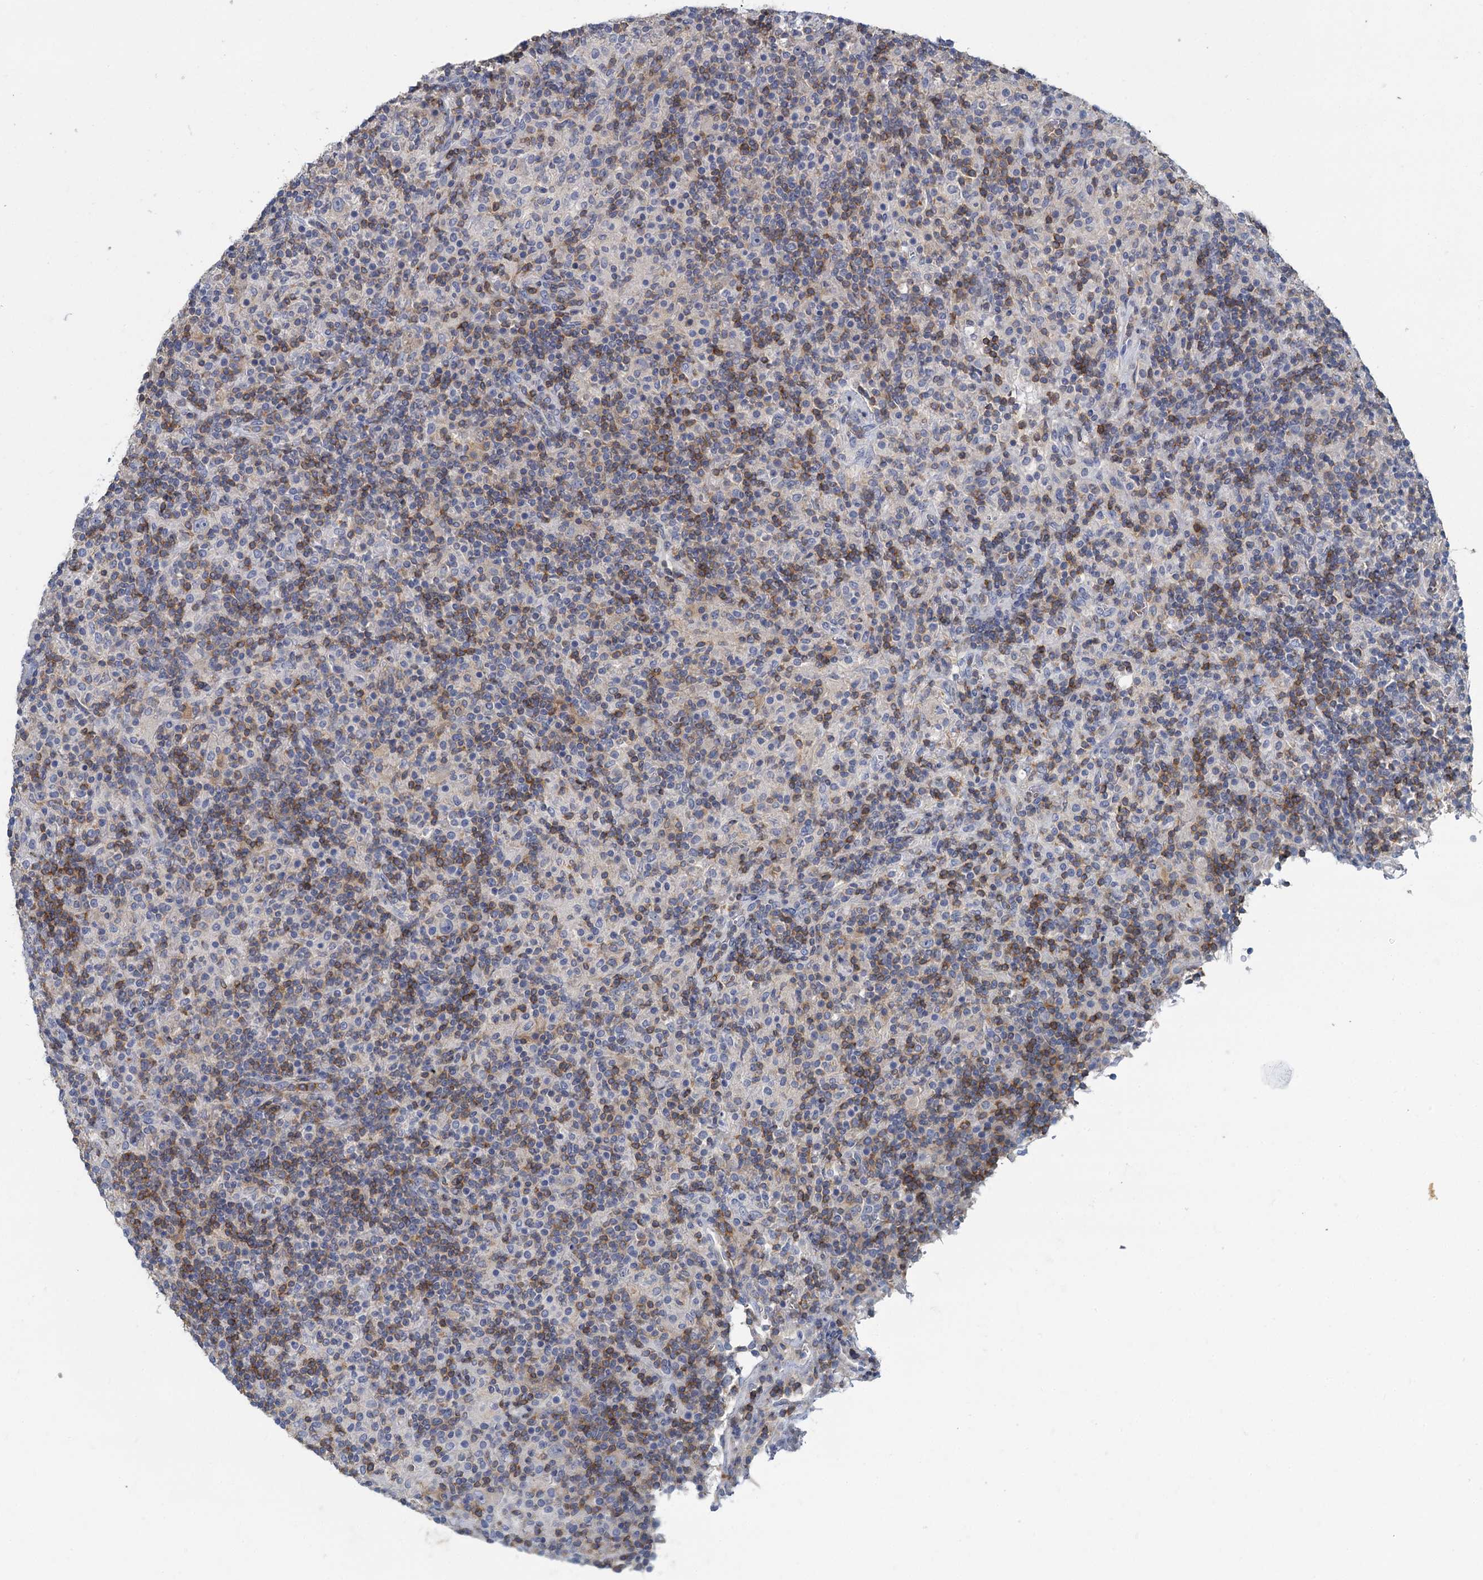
{"staining": {"intensity": "negative", "quantity": "none", "location": "none"}, "tissue": "lymphoma", "cell_type": "Tumor cells", "image_type": "cancer", "snomed": [{"axis": "morphology", "description": "Hodgkin's disease, NOS"}, {"axis": "topography", "description": "Lymph node"}], "caption": "IHC image of neoplastic tissue: lymphoma stained with DAB (3,3'-diaminobenzidine) reveals no significant protein staining in tumor cells.", "gene": "ACSM3", "patient": {"sex": "male", "age": 70}}